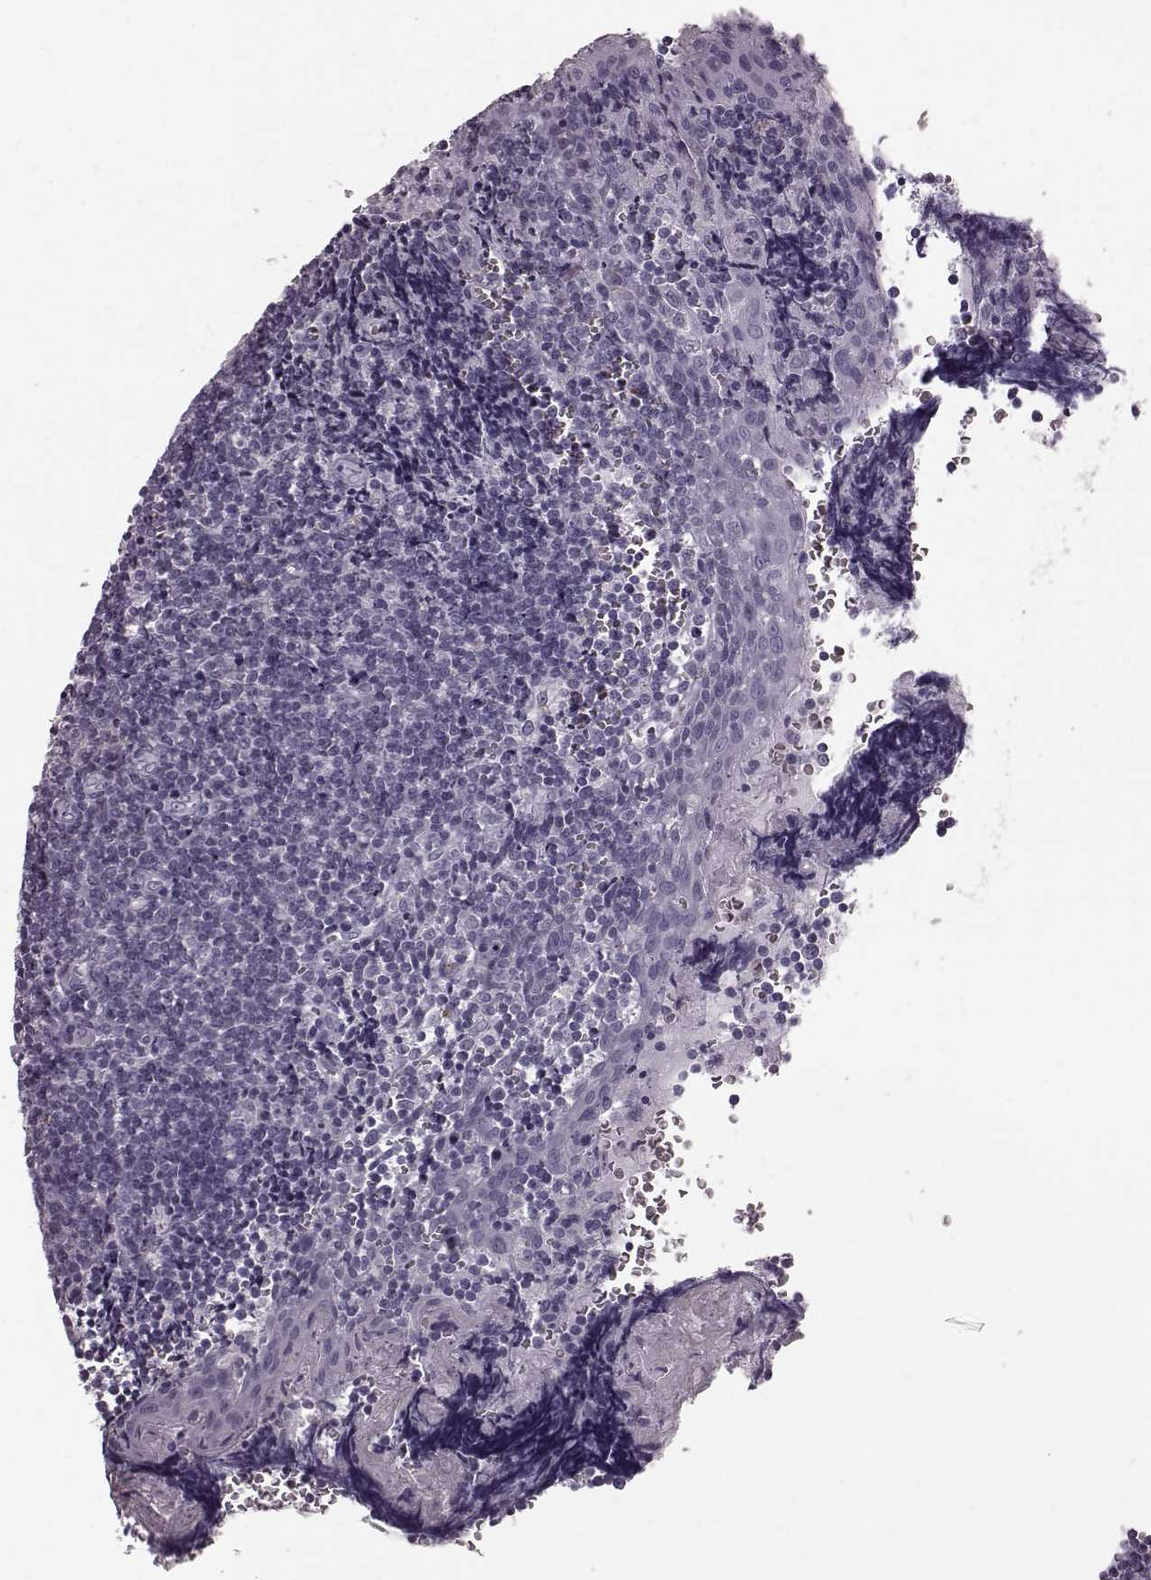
{"staining": {"intensity": "negative", "quantity": "none", "location": "none"}, "tissue": "tonsil", "cell_type": "Germinal center cells", "image_type": "normal", "snomed": [{"axis": "morphology", "description": "Normal tissue, NOS"}, {"axis": "morphology", "description": "Inflammation, NOS"}, {"axis": "topography", "description": "Tonsil"}], "caption": "Immunohistochemistry micrograph of unremarkable tonsil: human tonsil stained with DAB displays no significant protein positivity in germinal center cells.", "gene": "CST7", "patient": {"sex": "female", "age": 31}}